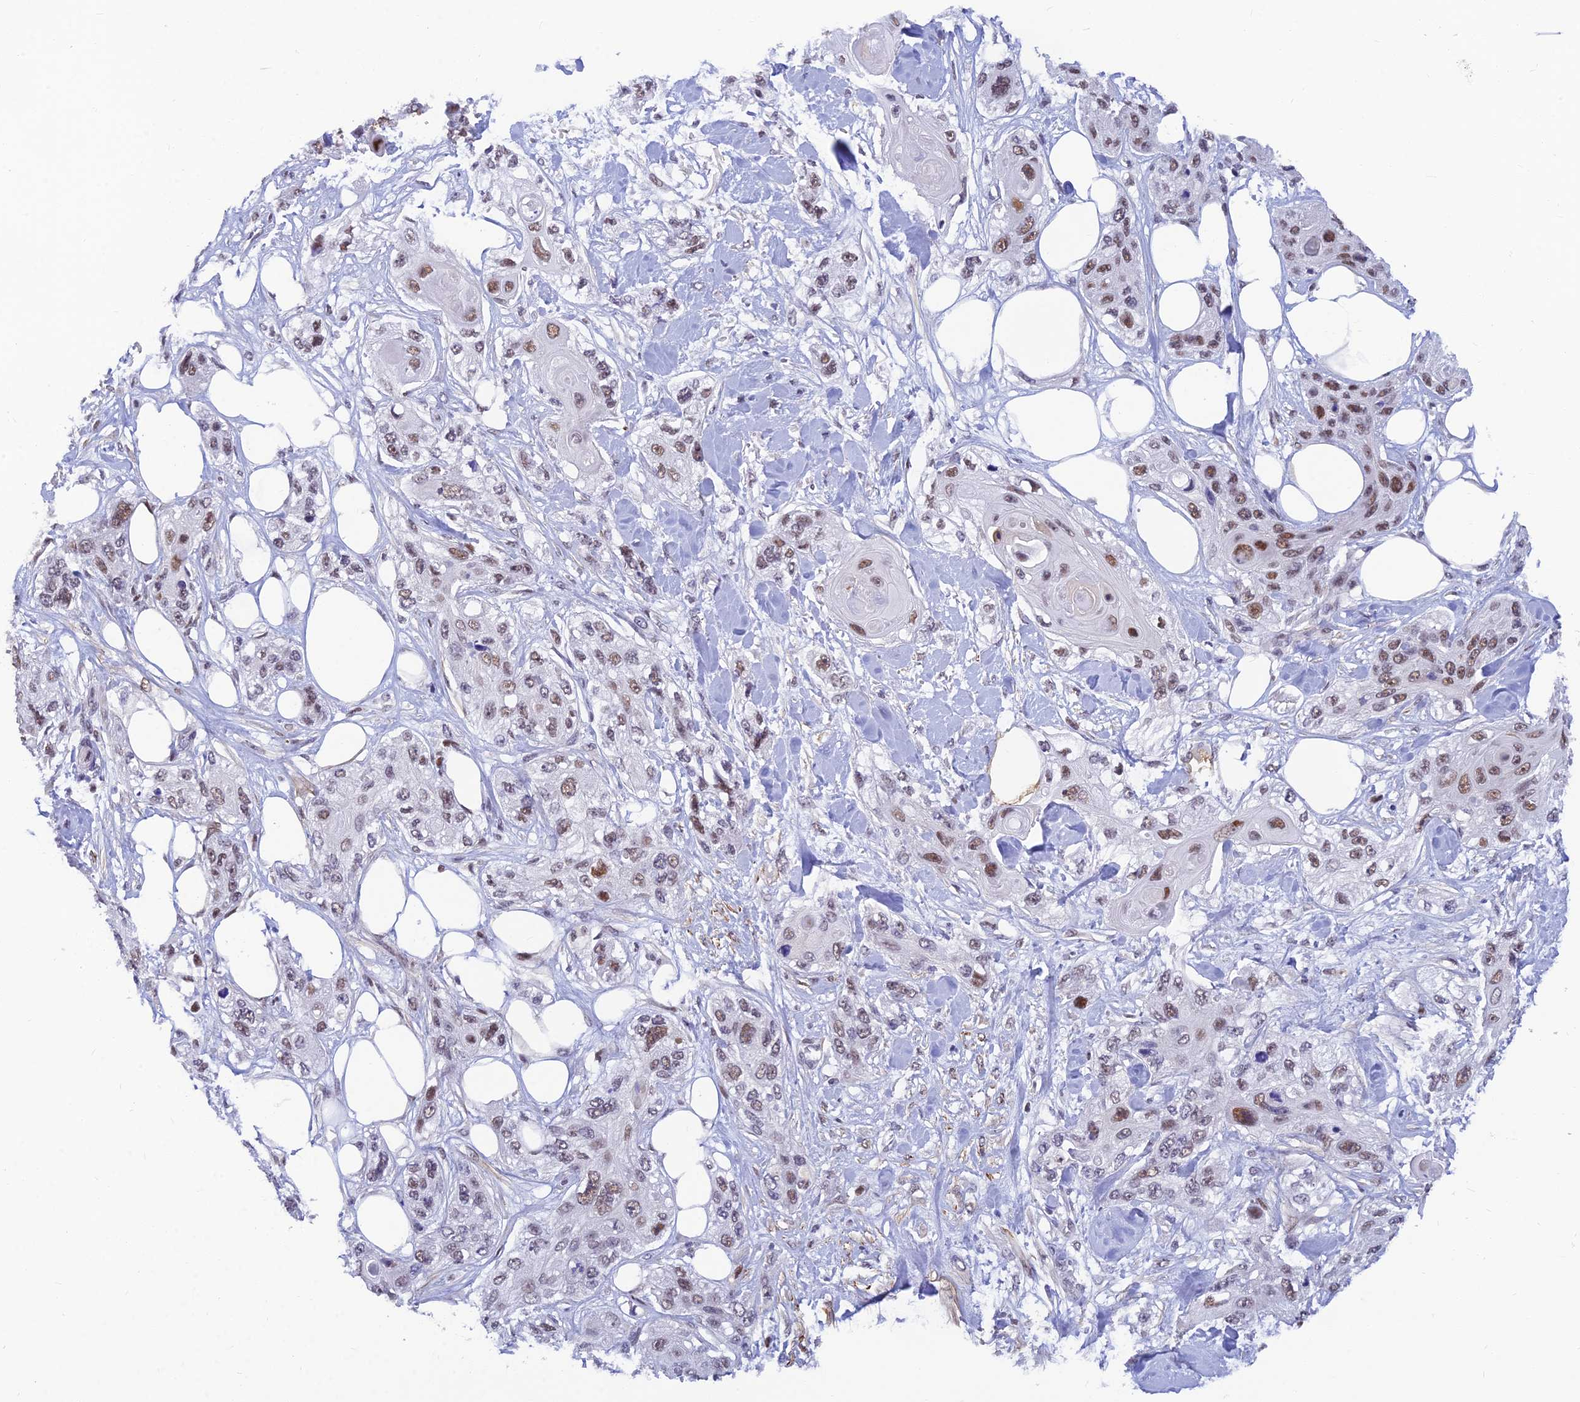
{"staining": {"intensity": "moderate", "quantity": ">75%", "location": "nuclear"}, "tissue": "skin cancer", "cell_type": "Tumor cells", "image_type": "cancer", "snomed": [{"axis": "morphology", "description": "Normal tissue, NOS"}, {"axis": "morphology", "description": "Squamous cell carcinoma, NOS"}, {"axis": "topography", "description": "Skin"}], "caption": "Human squamous cell carcinoma (skin) stained with a brown dye demonstrates moderate nuclear positive positivity in approximately >75% of tumor cells.", "gene": "CLK4", "patient": {"sex": "male", "age": 72}}